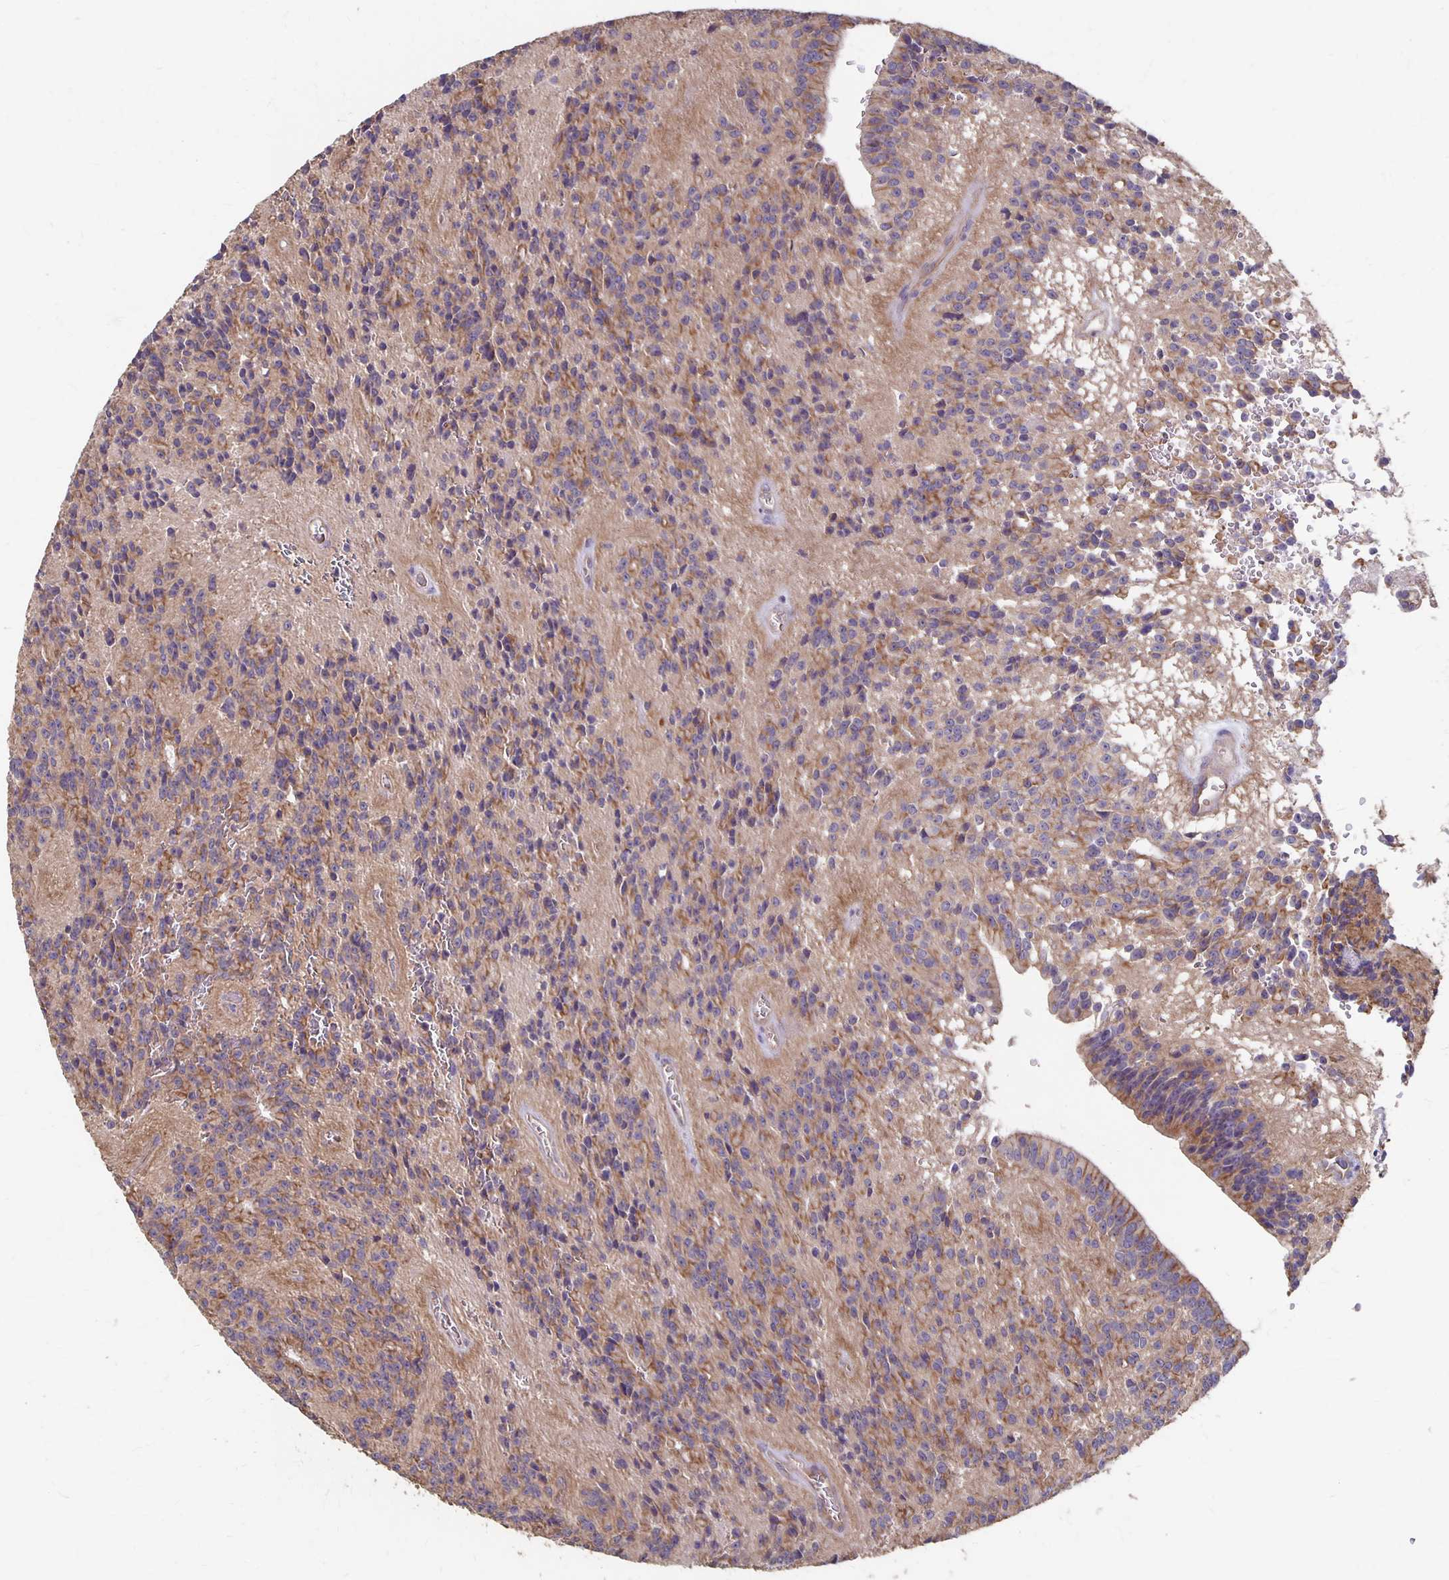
{"staining": {"intensity": "moderate", "quantity": "<25%", "location": "cytoplasmic/membranous"}, "tissue": "glioma", "cell_type": "Tumor cells", "image_type": "cancer", "snomed": [{"axis": "morphology", "description": "Glioma, malignant, Low grade"}, {"axis": "topography", "description": "Brain"}], "caption": "A low amount of moderate cytoplasmic/membranous positivity is appreciated in about <25% of tumor cells in glioma tissue.", "gene": "PPP1R3E", "patient": {"sex": "male", "age": 31}}